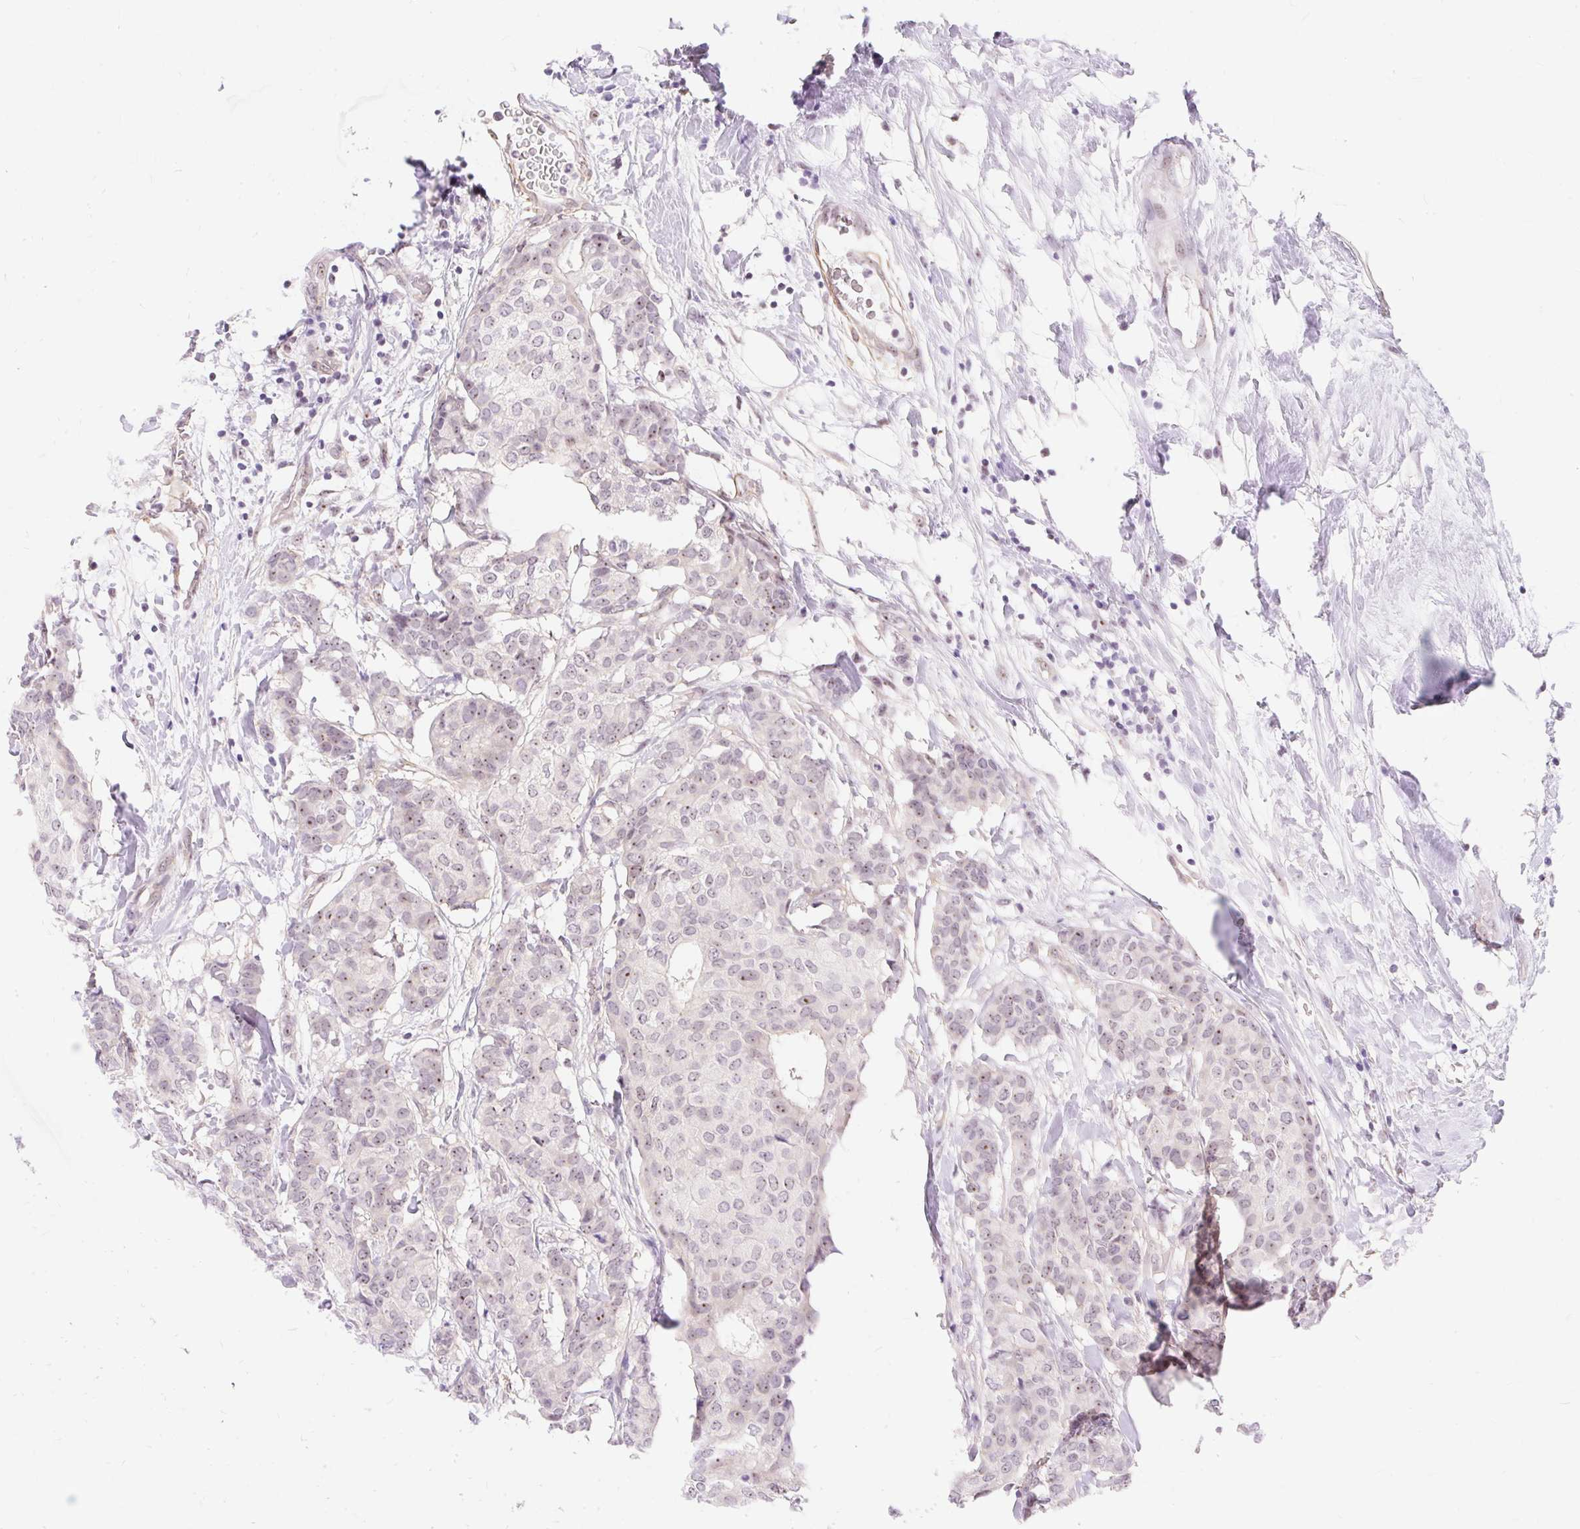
{"staining": {"intensity": "weak", "quantity": "25%-75%", "location": "nuclear"}, "tissue": "breast cancer", "cell_type": "Tumor cells", "image_type": "cancer", "snomed": [{"axis": "morphology", "description": "Duct carcinoma"}, {"axis": "topography", "description": "Breast"}], "caption": "Brown immunohistochemical staining in human breast cancer (infiltrating ductal carcinoma) demonstrates weak nuclear staining in about 25%-75% of tumor cells.", "gene": "OBP2A", "patient": {"sex": "female", "age": 75}}